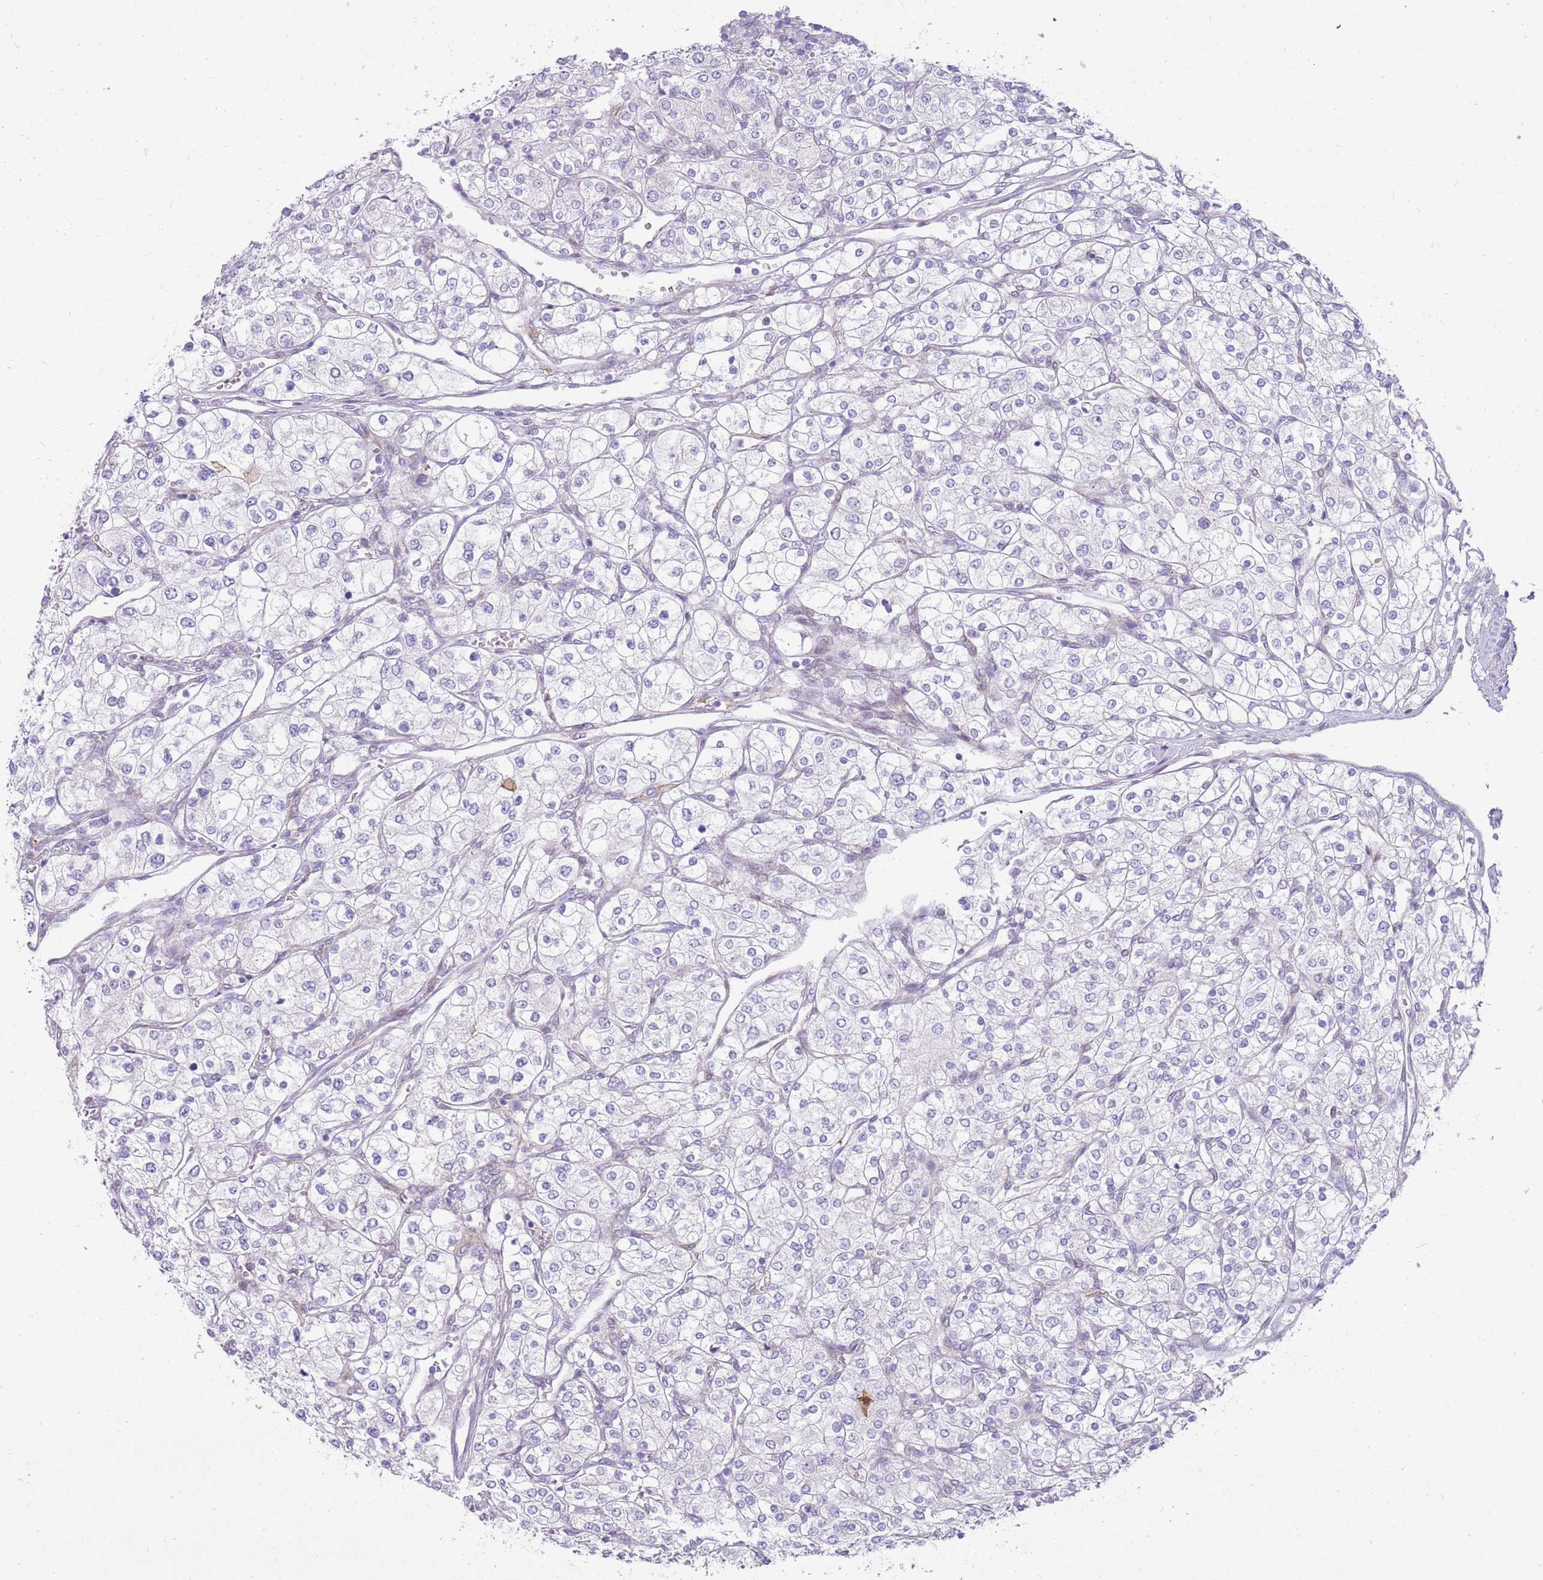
{"staining": {"intensity": "negative", "quantity": "none", "location": "none"}, "tissue": "renal cancer", "cell_type": "Tumor cells", "image_type": "cancer", "snomed": [{"axis": "morphology", "description": "Adenocarcinoma, NOS"}, {"axis": "topography", "description": "Kidney"}], "caption": "There is no significant positivity in tumor cells of renal cancer. Nuclei are stained in blue.", "gene": "DIPK1C", "patient": {"sex": "male", "age": 80}}